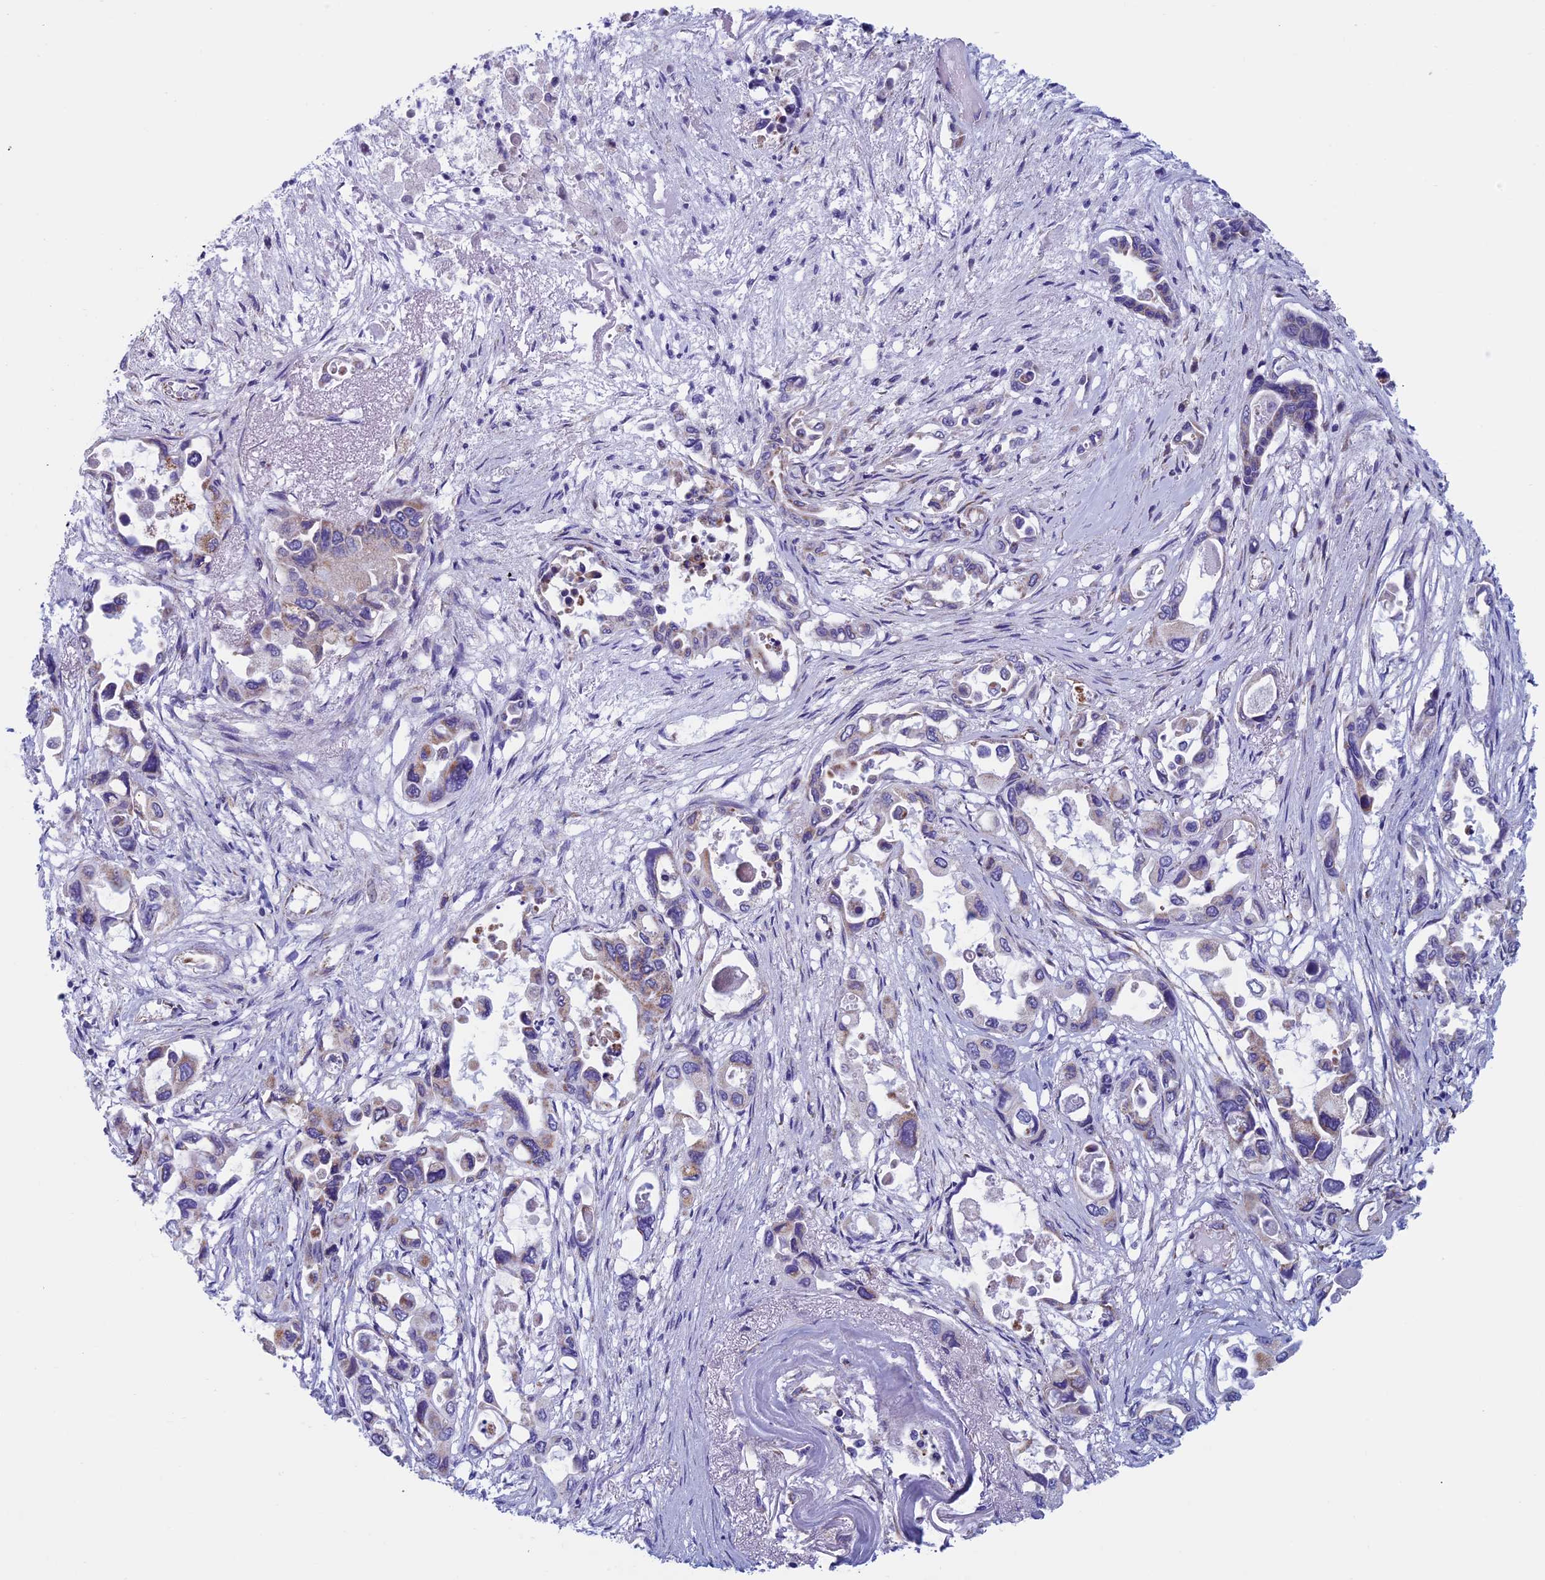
{"staining": {"intensity": "weak", "quantity": "25%-75%", "location": "cytoplasmic/membranous"}, "tissue": "pancreatic cancer", "cell_type": "Tumor cells", "image_type": "cancer", "snomed": [{"axis": "morphology", "description": "Adenocarcinoma, NOS"}, {"axis": "topography", "description": "Pancreas"}], "caption": "A low amount of weak cytoplasmic/membranous positivity is present in about 25%-75% of tumor cells in adenocarcinoma (pancreatic) tissue. (DAB (3,3'-diaminobenzidine) IHC with brightfield microscopy, high magnification).", "gene": "NDUFB9", "patient": {"sex": "male", "age": 92}}